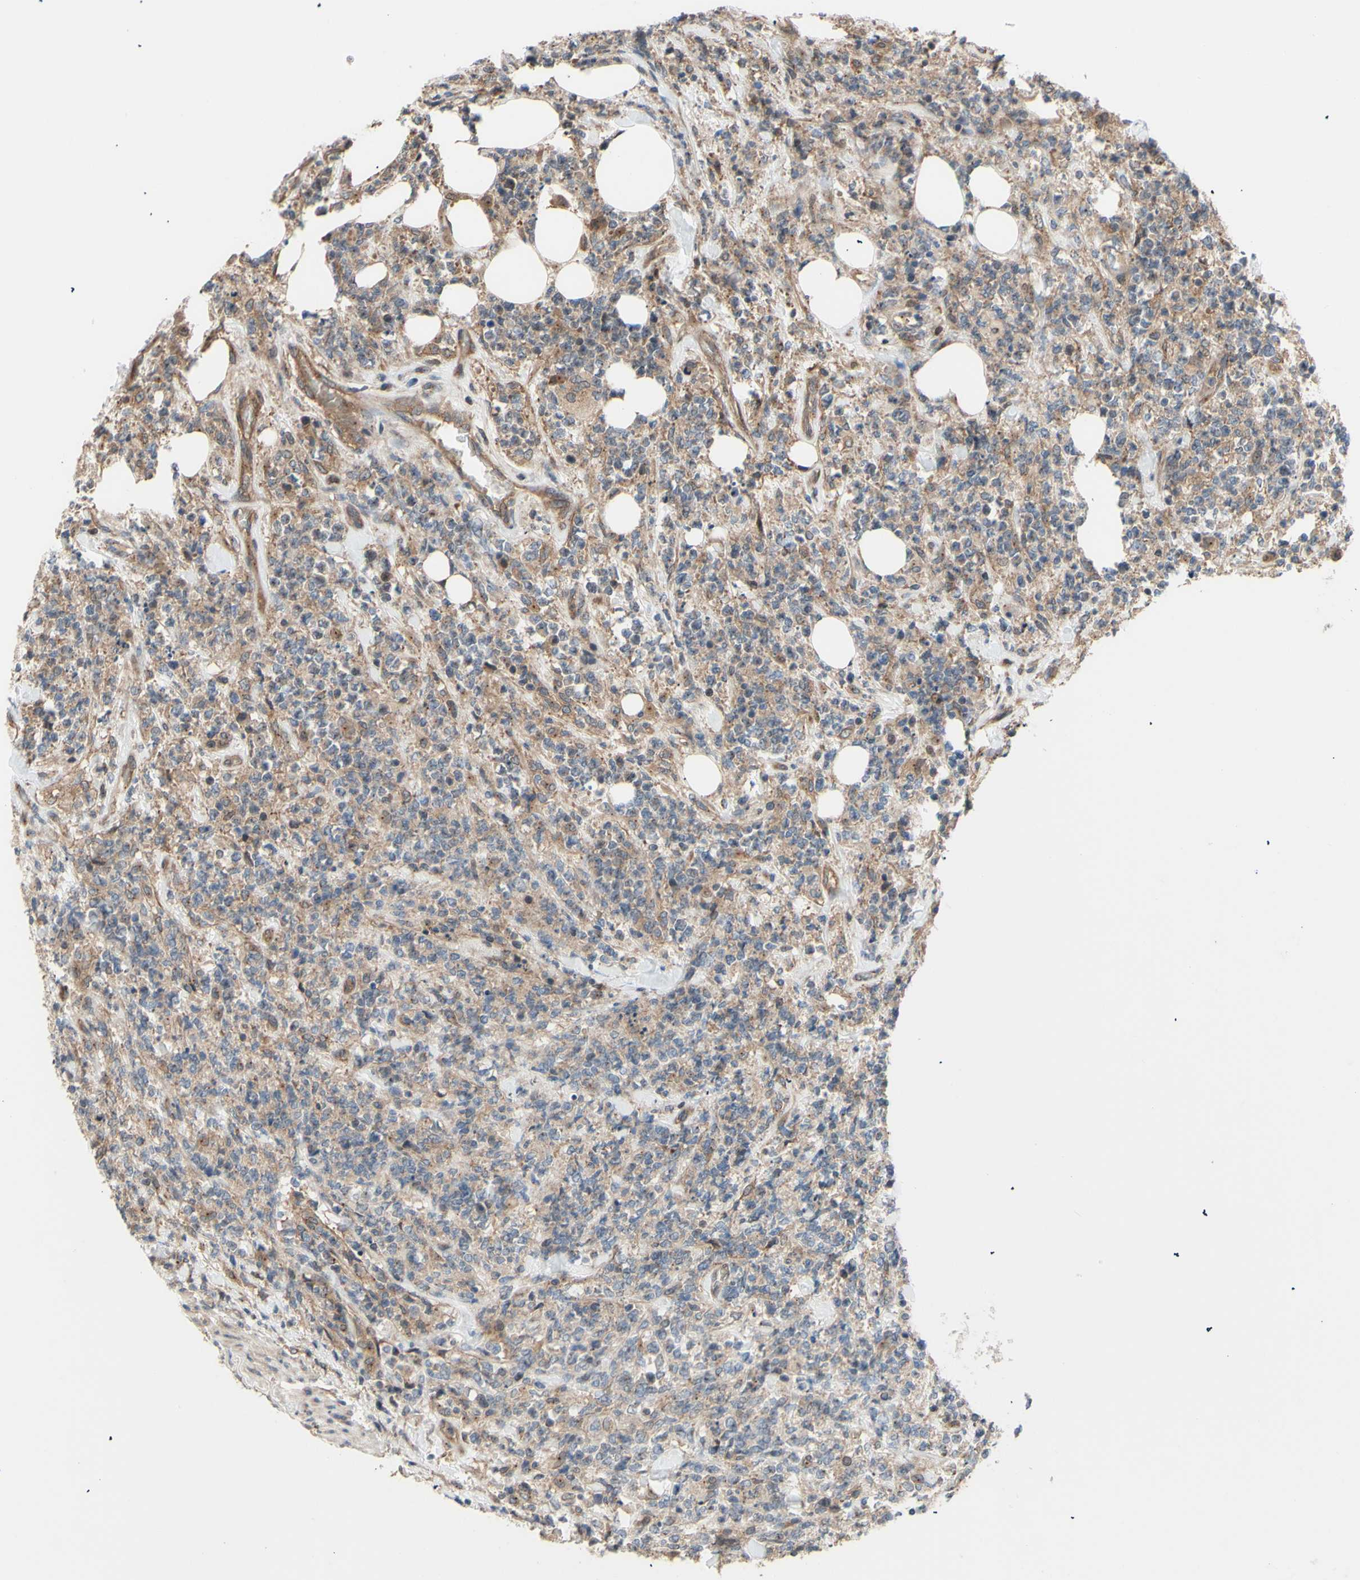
{"staining": {"intensity": "weak", "quantity": ">75%", "location": "cytoplasmic/membranous"}, "tissue": "lymphoma", "cell_type": "Tumor cells", "image_type": "cancer", "snomed": [{"axis": "morphology", "description": "Malignant lymphoma, non-Hodgkin's type, High grade"}, {"axis": "topography", "description": "Soft tissue"}], "caption": "A micrograph showing weak cytoplasmic/membranous staining in approximately >75% of tumor cells in malignant lymphoma, non-Hodgkin's type (high-grade), as visualized by brown immunohistochemical staining.", "gene": "DYNLRB1", "patient": {"sex": "male", "age": 18}}